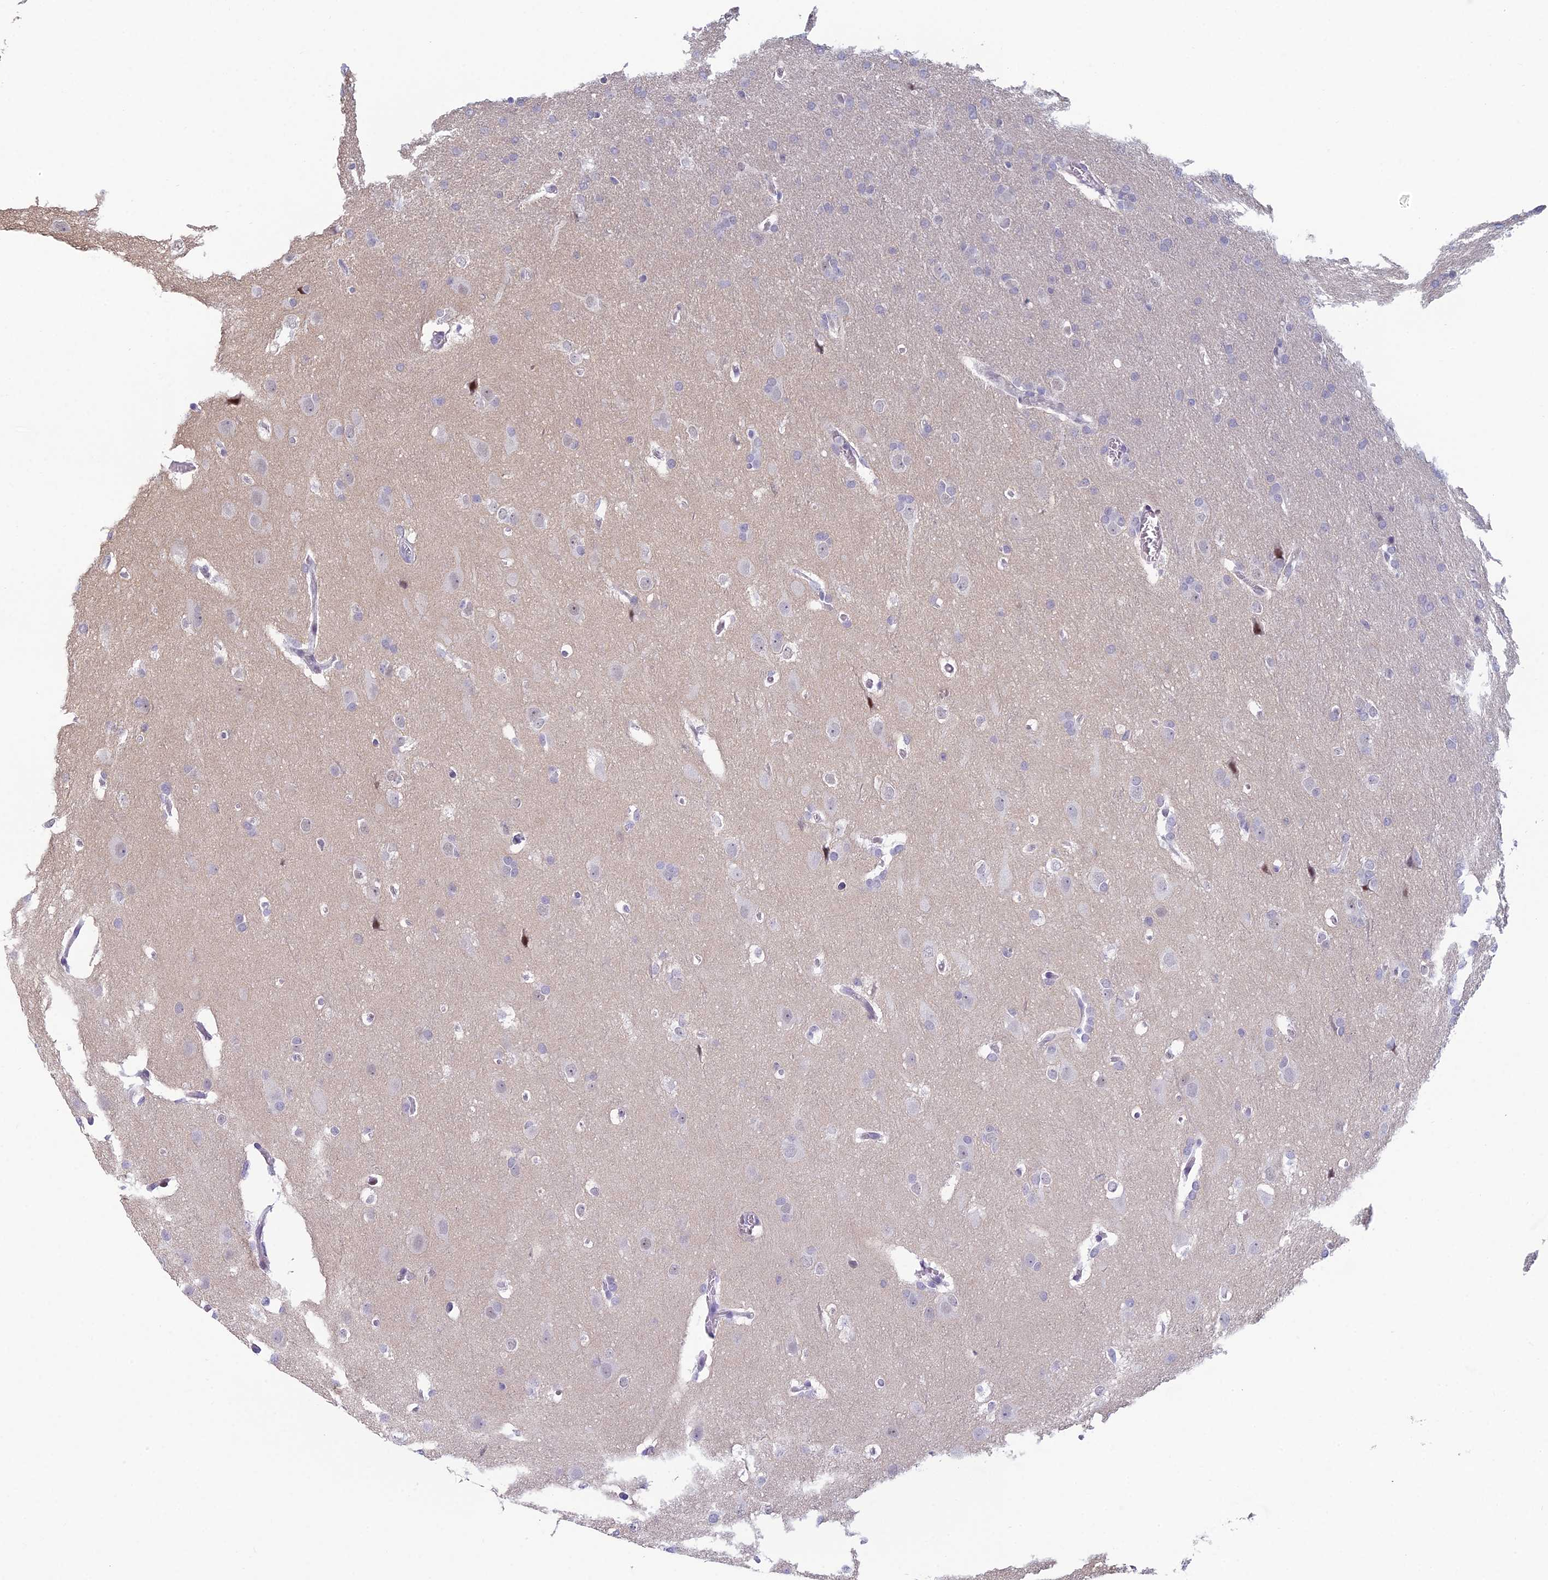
{"staining": {"intensity": "negative", "quantity": "none", "location": "none"}, "tissue": "glioma", "cell_type": "Tumor cells", "image_type": "cancer", "snomed": [{"axis": "morphology", "description": "Glioma, malignant, Low grade"}, {"axis": "topography", "description": "Brain"}], "caption": "Immunohistochemical staining of human malignant glioma (low-grade) demonstrates no significant expression in tumor cells. Nuclei are stained in blue.", "gene": "RGS17", "patient": {"sex": "female", "age": 32}}